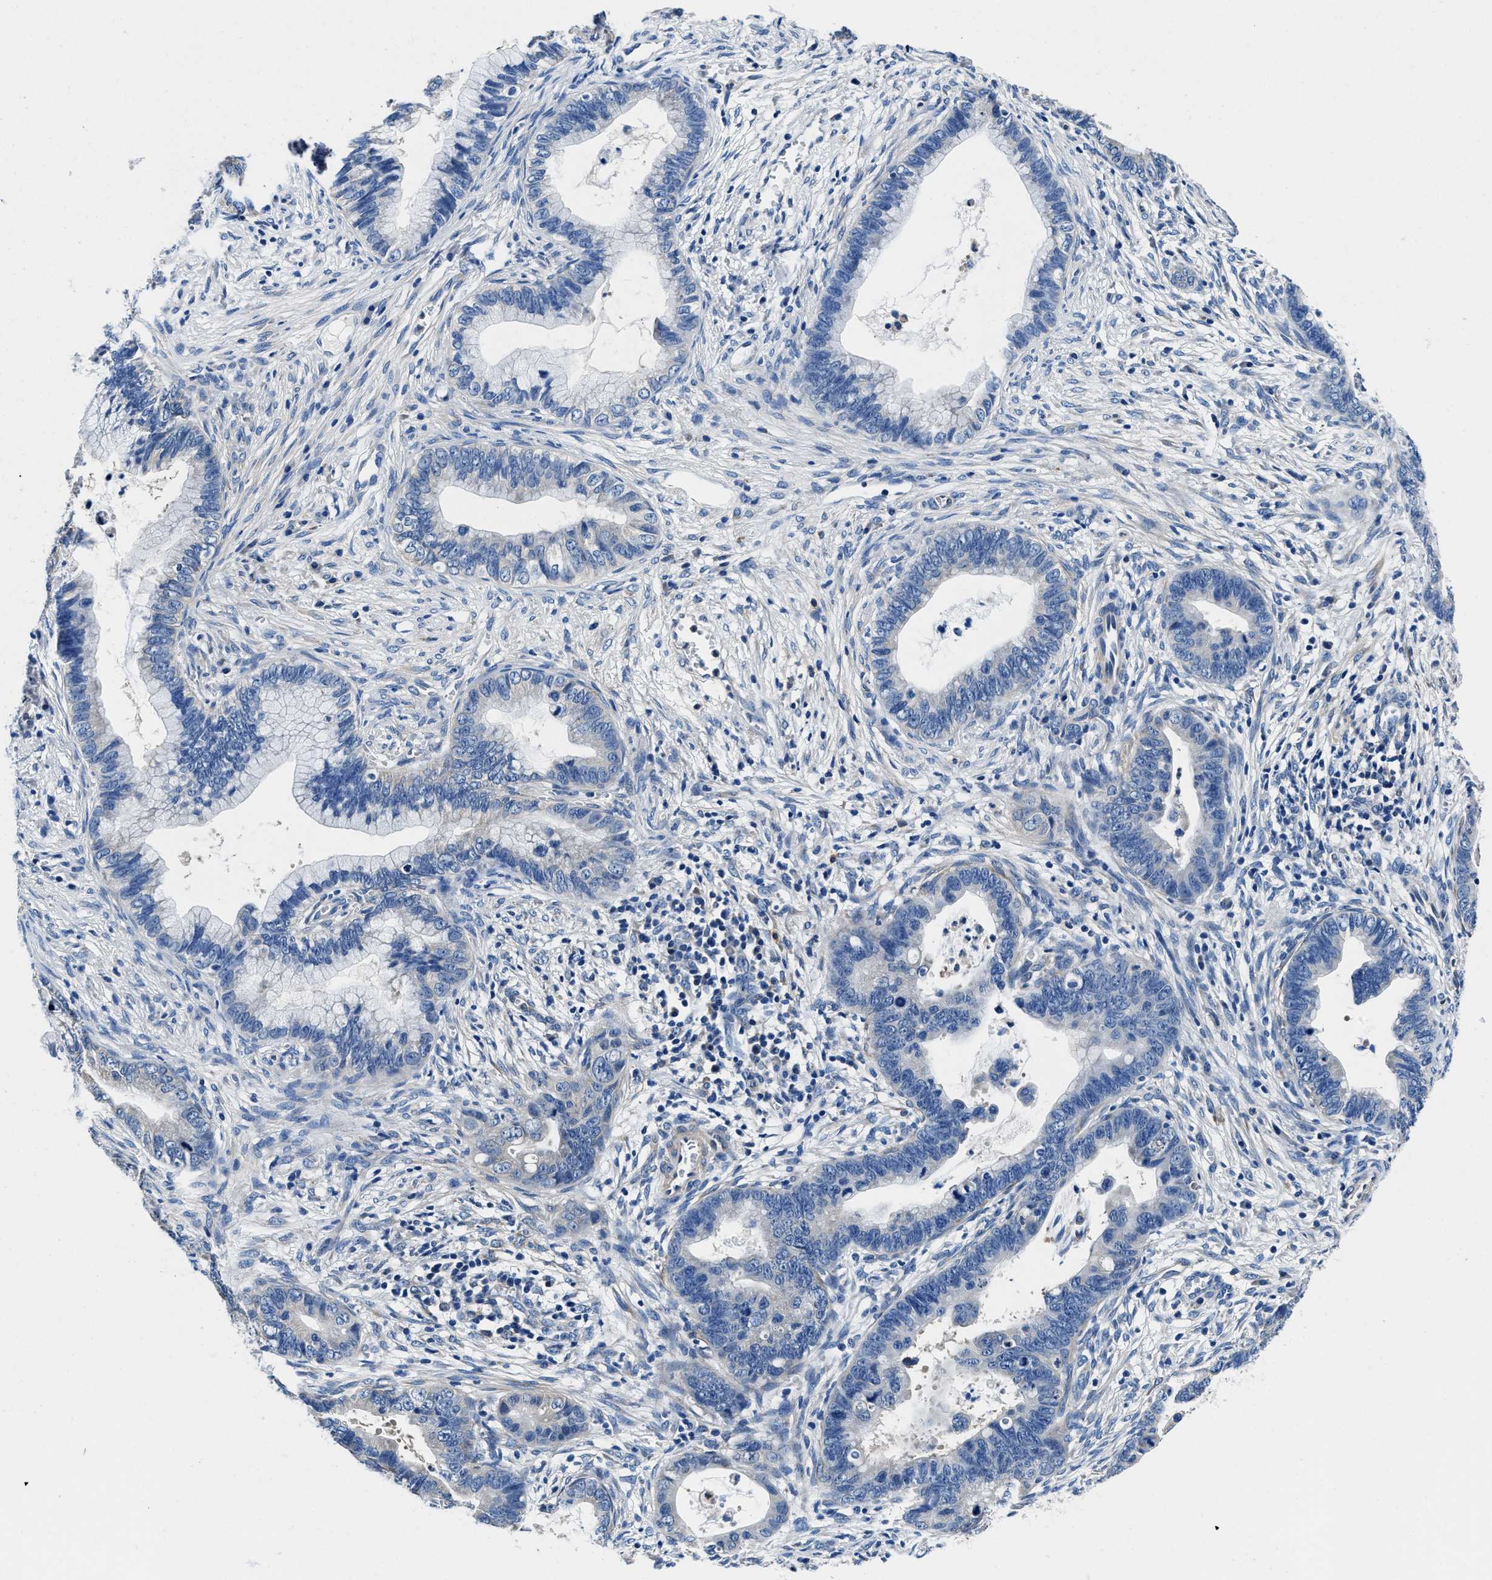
{"staining": {"intensity": "negative", "quantity": "none", "location": "none"}, "tissue": "cervical cancer", "cell_type": "Tumor cells", "image_type": "cancer", "snomed": [{"axis": "morphology", "description": "Adenocarcinoma, NOS"}, {"axis": "topography", "description": "Cervix"}], "caption": "Tumor cells are negative for protein expression in human cervical adenocarcinoma. (DAB immunohistochemistry (IHC) visualized using brightfield microscopy, high magnification).", "gene": "NEU1", "patient": {"sex": "female", "age": 44}}